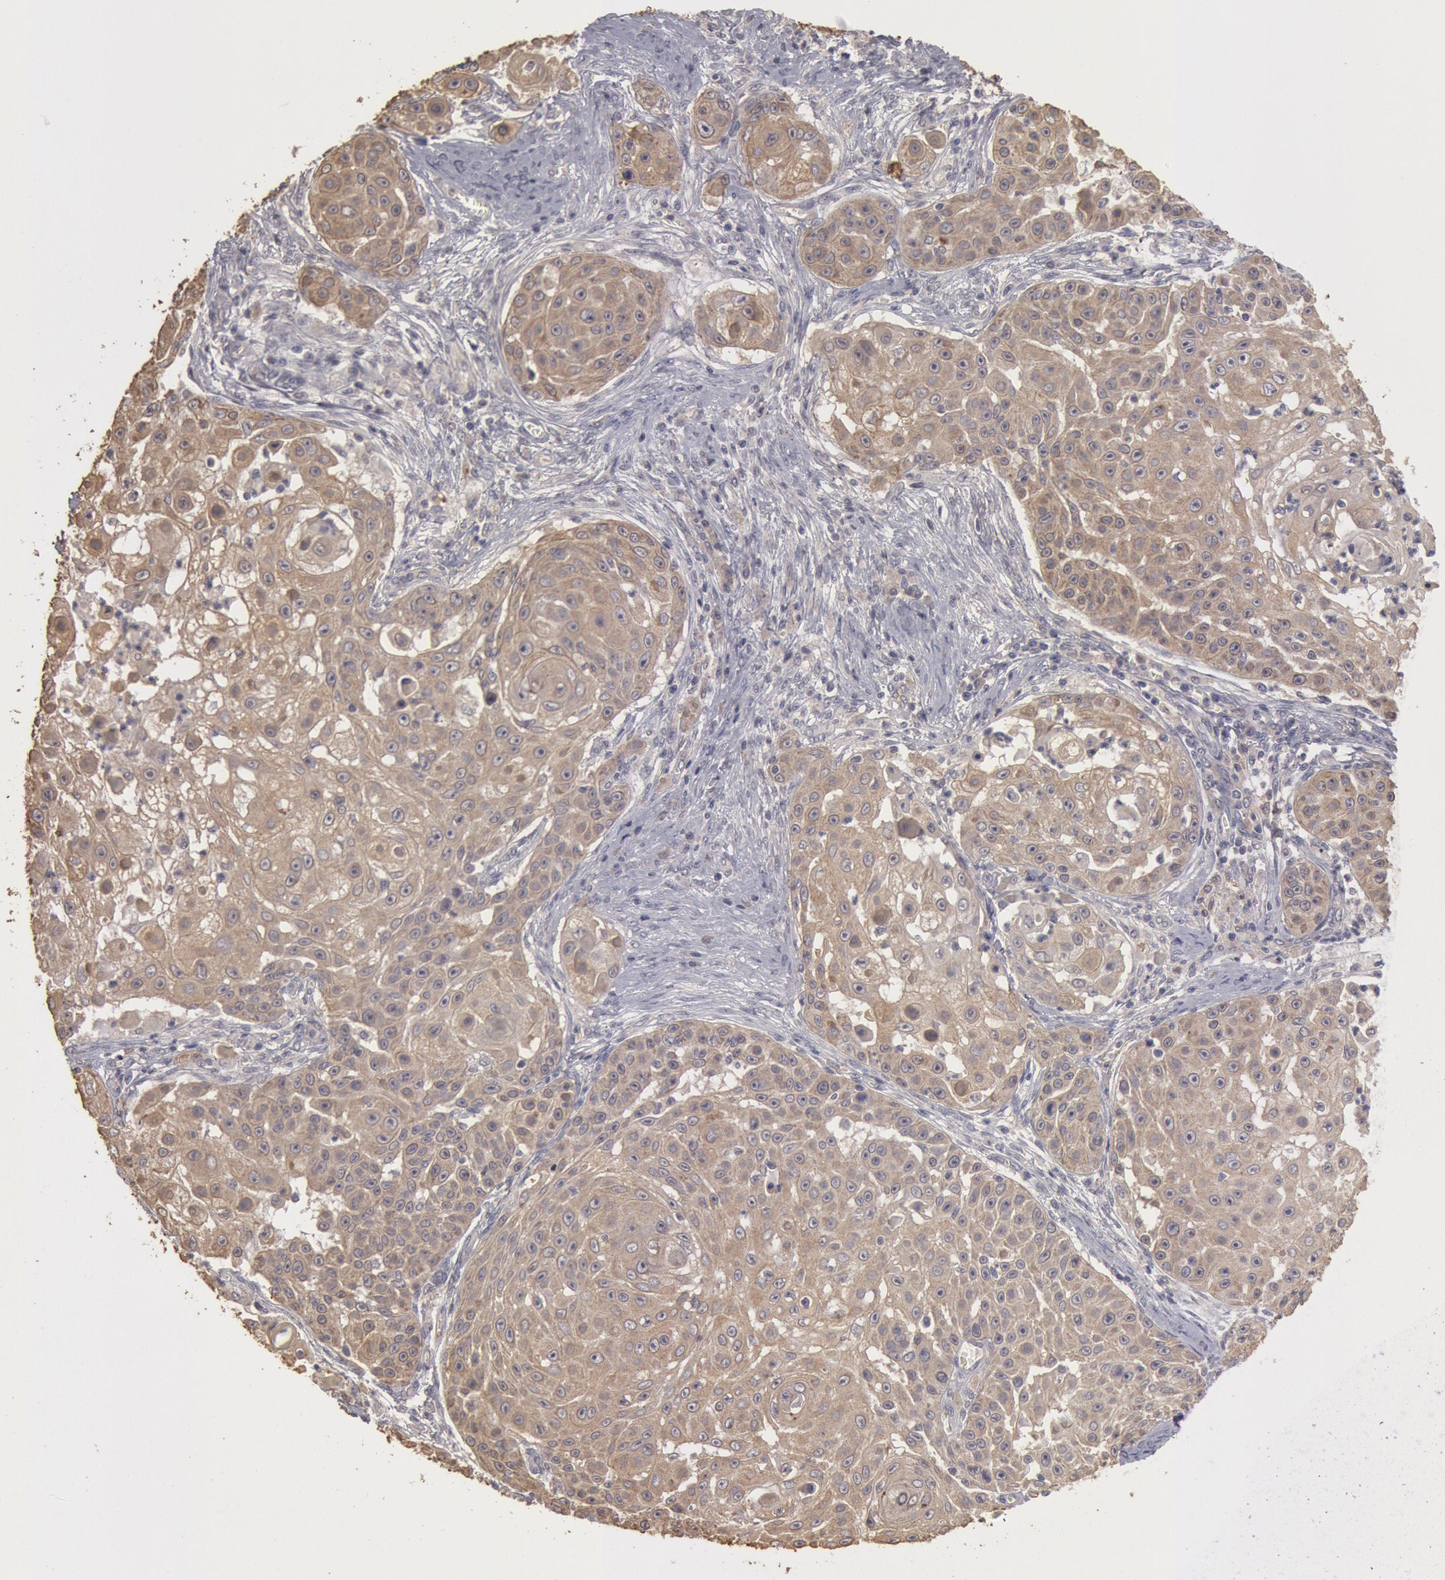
{"staining": {"intensity": "moderate", "quantity": ">75%", "location": "cytoplasmic/membranous"}, "tissue": "skin cancer", "cell_type": "Tumor cells", "image_type": "cancer", "snomed": [{"axis": "morphology", "description": "Squamous cell carcinoma, NOS"}, {"axis": "topography", "description": "Skin"}], "caption": "IHC (DAB) staining of human skin cancer (squamous cell carcinoma) shows moderate cytoplasmic/membranous protein positivity in approximately >75% of tumor cells. The staining was performed using DAB, with brown indicating positive protein expression. Nuclei are stained blue with hematoxylin.", "gene": "ZFP36L1", "patient": {"sex": "female", "age": 57}}